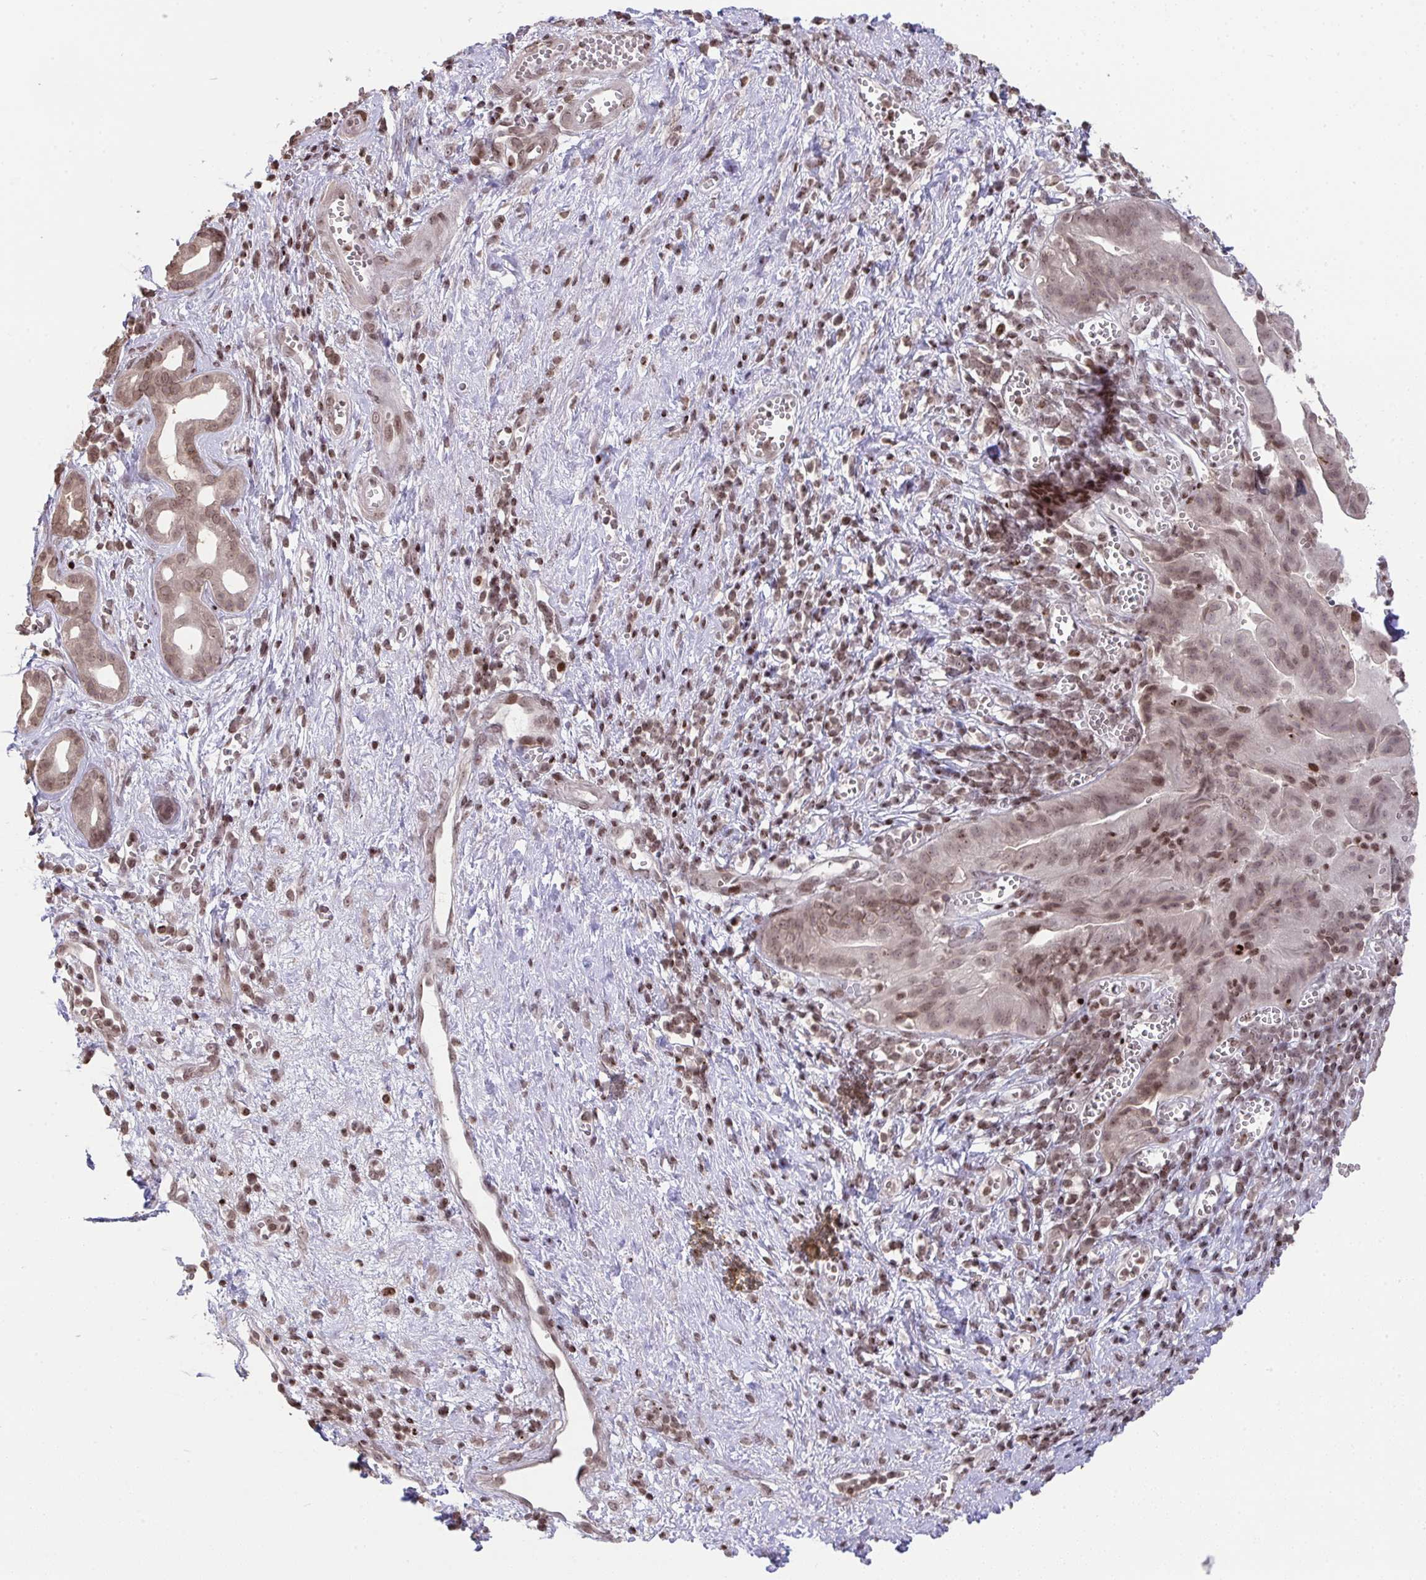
{"staining": {"intensity": "weak", "quantity": ">75%", "location": "nuclear"}, "tissue": "pancreatic cancer", "cell_type": "Tumor cells", "image_type": "cancer", "snomed": [{"axis": "morphology", "description": "Adenocarcinoma, NOS"}, {"axis": "topography", "description": "Pancreas"}], "caption": "Immunohistochemical staining of human adenocarcinoma (pancreatic) reveals low levels of weak nuclear protein expression in approximately >75% of tumor cells. (DAB (3,3'-diaminobenzidine) IHC with brightfield microscopy, high magnification).", "gene": "NIP7", "patient": {"sex": "female", "age": 73}}